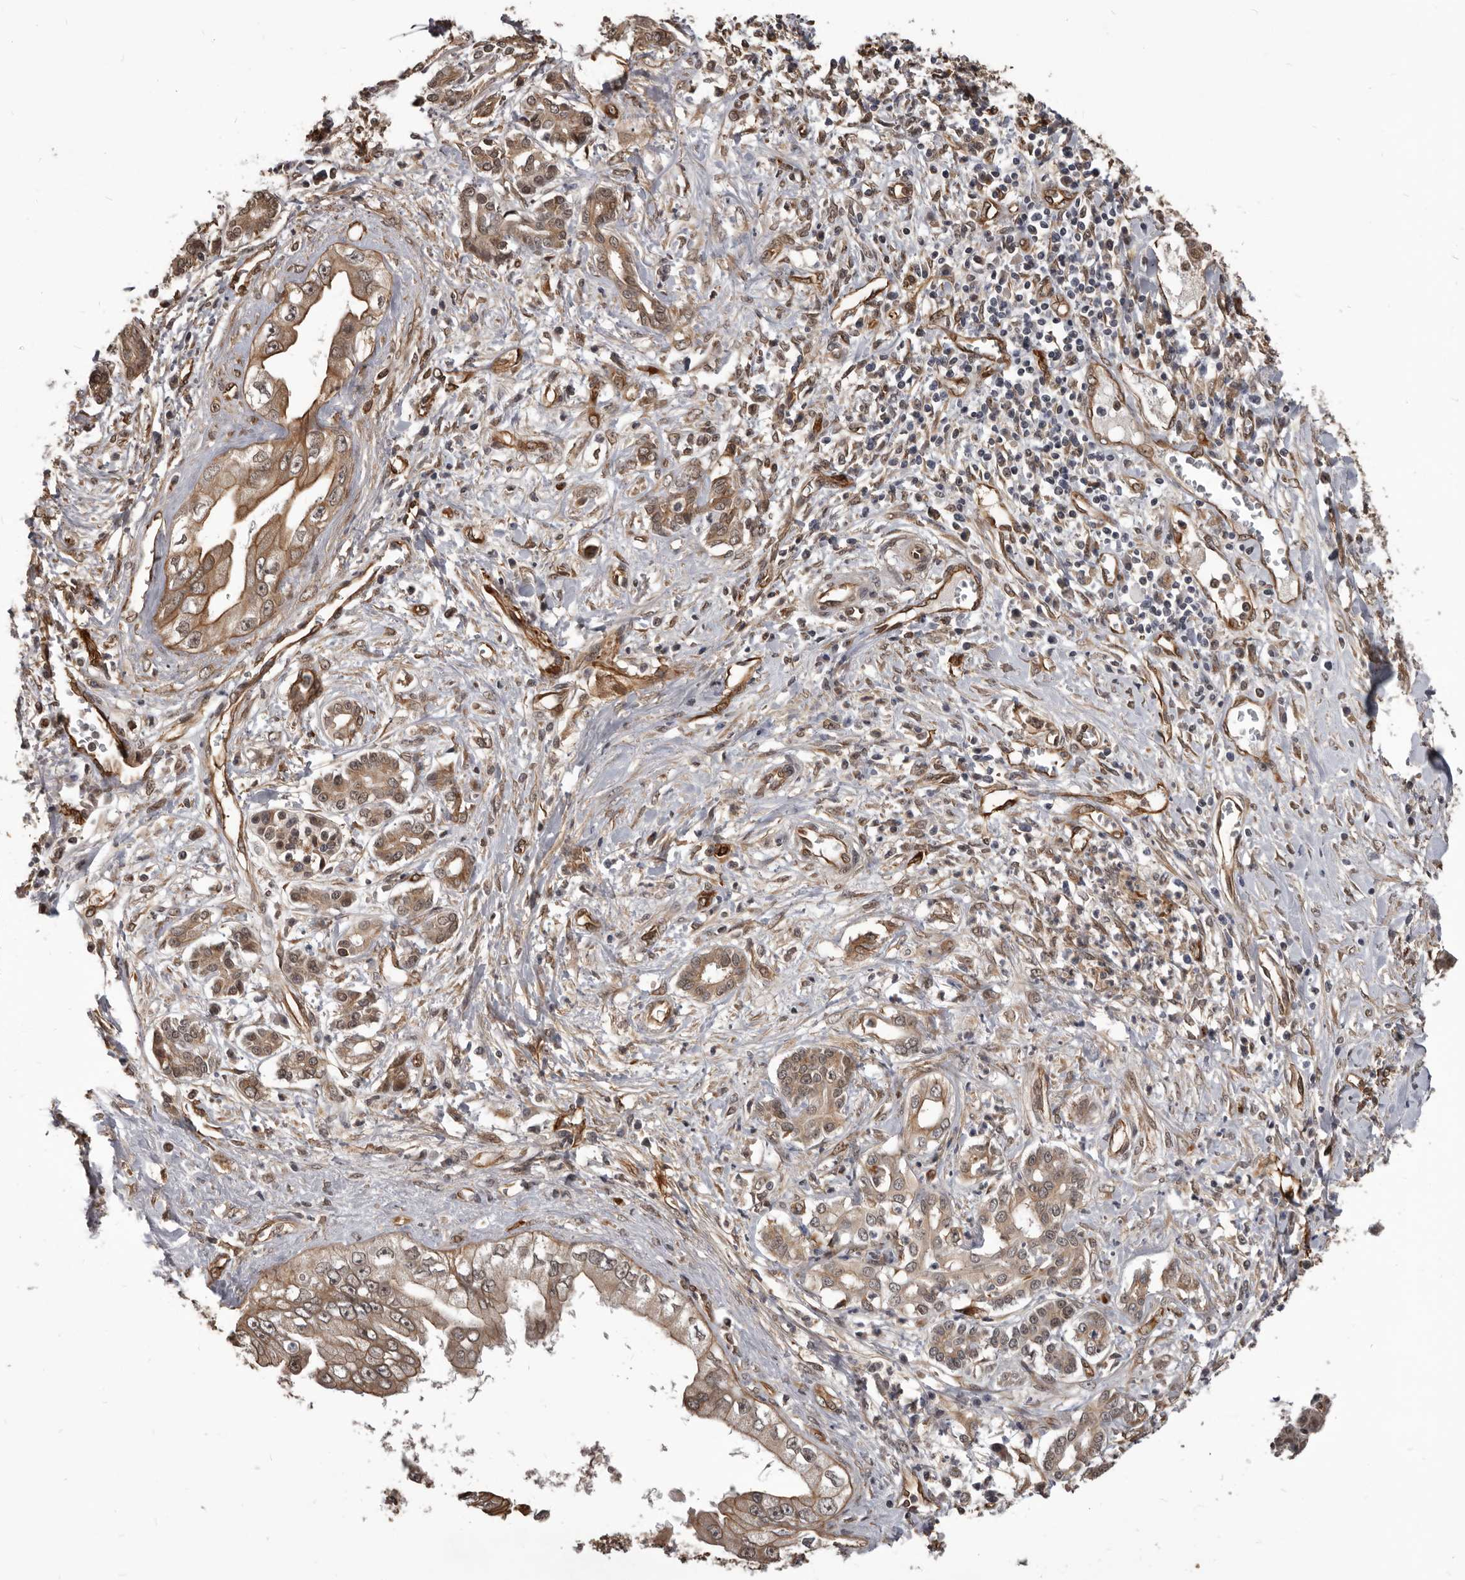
{"staining": {"intensity": "moderate", "quantity": ">75%", "location": "cytoplasmic/membranous"}, "tissue": "pancreatic cancer", "cell_type": "Tumor cells", "image_type": "cancer", "snomed": [{"axis": "morphology", "description": "Adenocarcinoma, NOS"}, {"axis": "topography", "description": "Pancreas"}], "caption": "Immunohistochemistry of human pancreatic adenocarcinoma demonstrates medium levels of moderate cytoplasmic/membranous positivity in about >75% of tumor cells.", "gene": "ADAMTS20", "patient": {"sex": "female", "age": 56}}